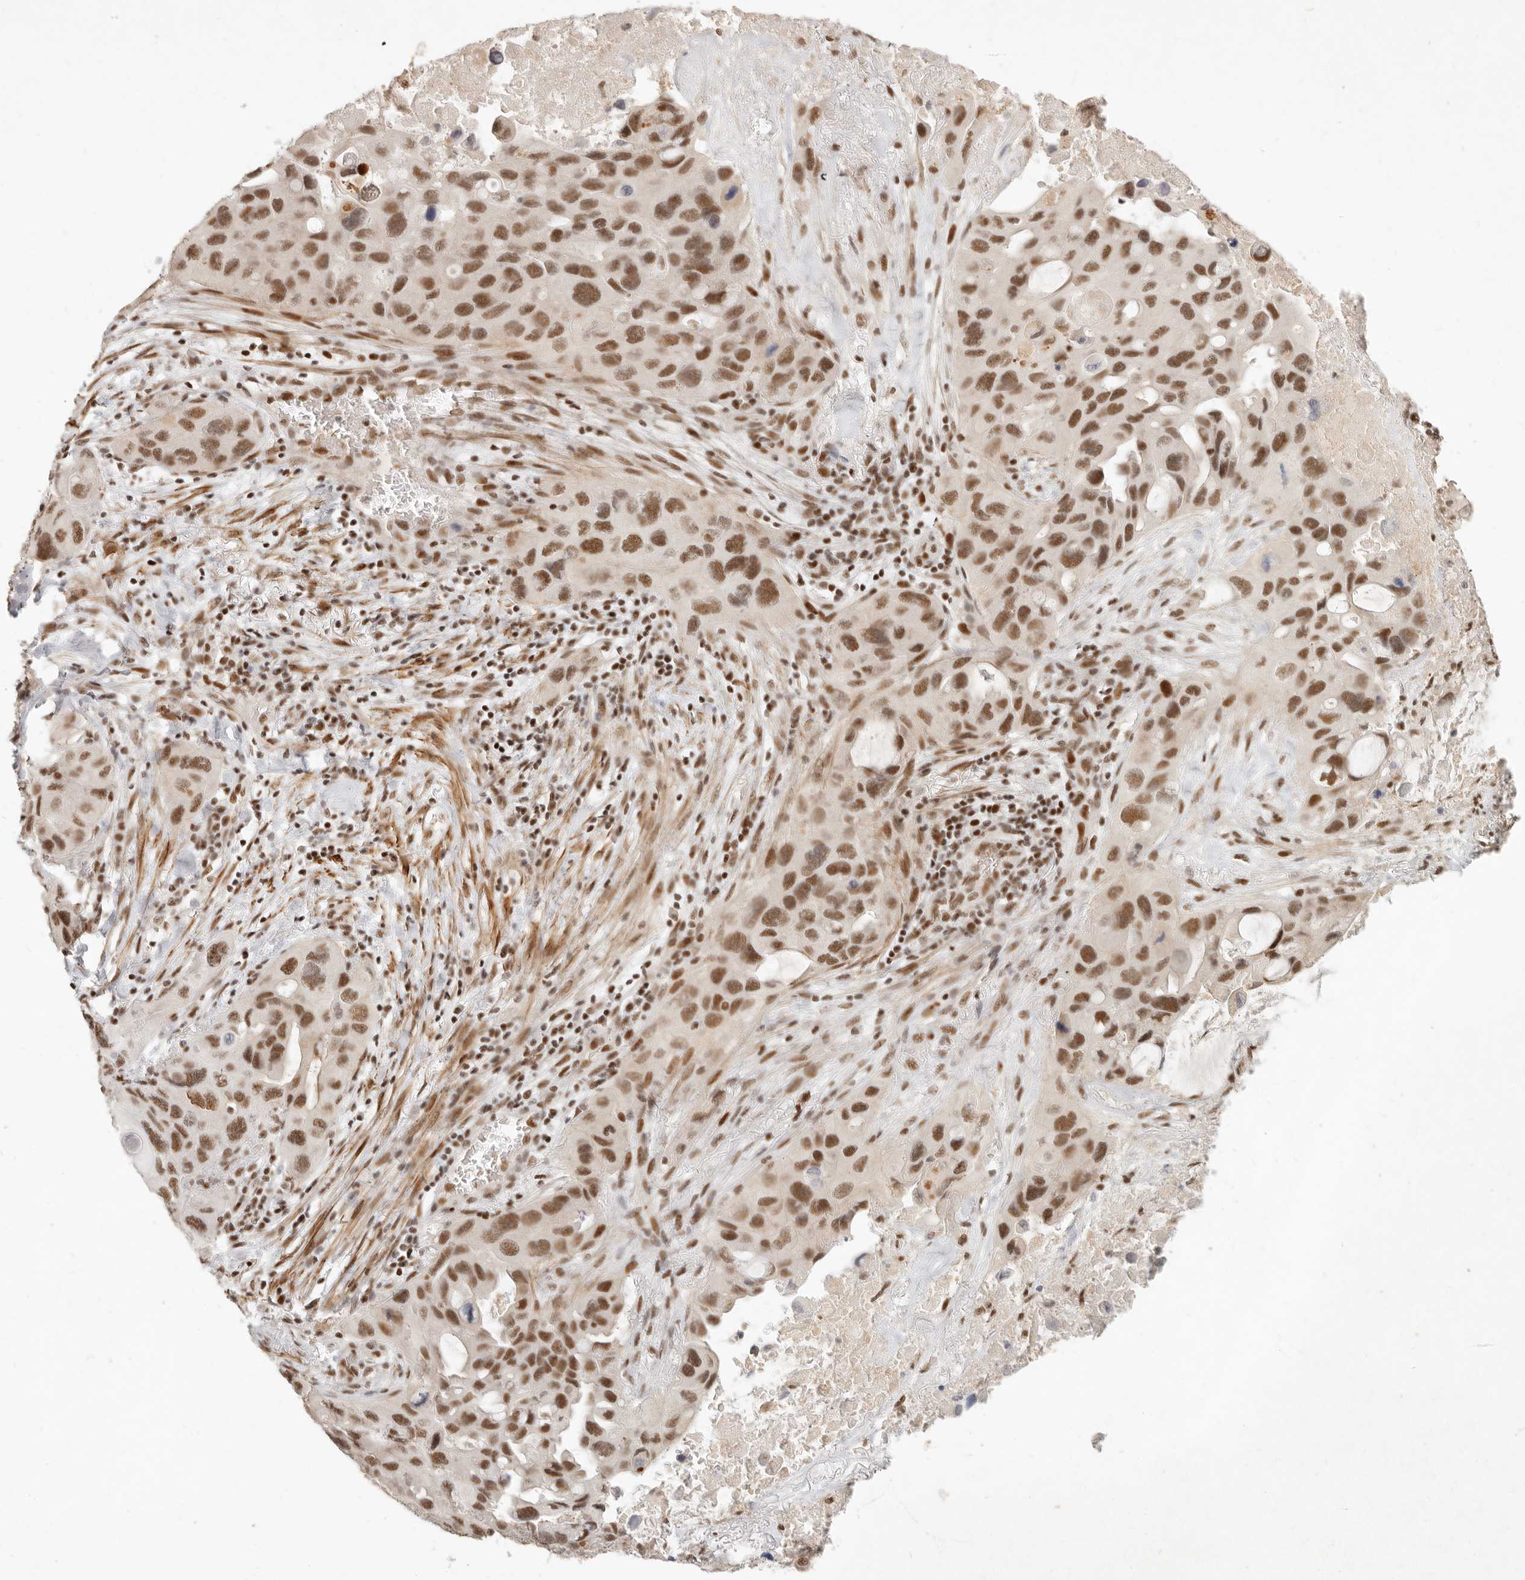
{"staining": {"intensity": "moderate", "quantity": ">75%", "location": "nuclear"}, "tissue": "lung cancer", "cell_type": "Tumor cells", "image_type": "cancer", "snomed": [{"axis": "morphology", "description": "Squamous cell carcinoma, NOS"}, {"axis": "topography", "description": "Lung"}], "caption": "Immunohistochemistry (DAB) staining of lung squamous cell carcinoma displays moderate nuclear protein staining in about >75% of tumor cells.", "gene": "GABPA", "patient": {"sex": "female", "age": 73}}